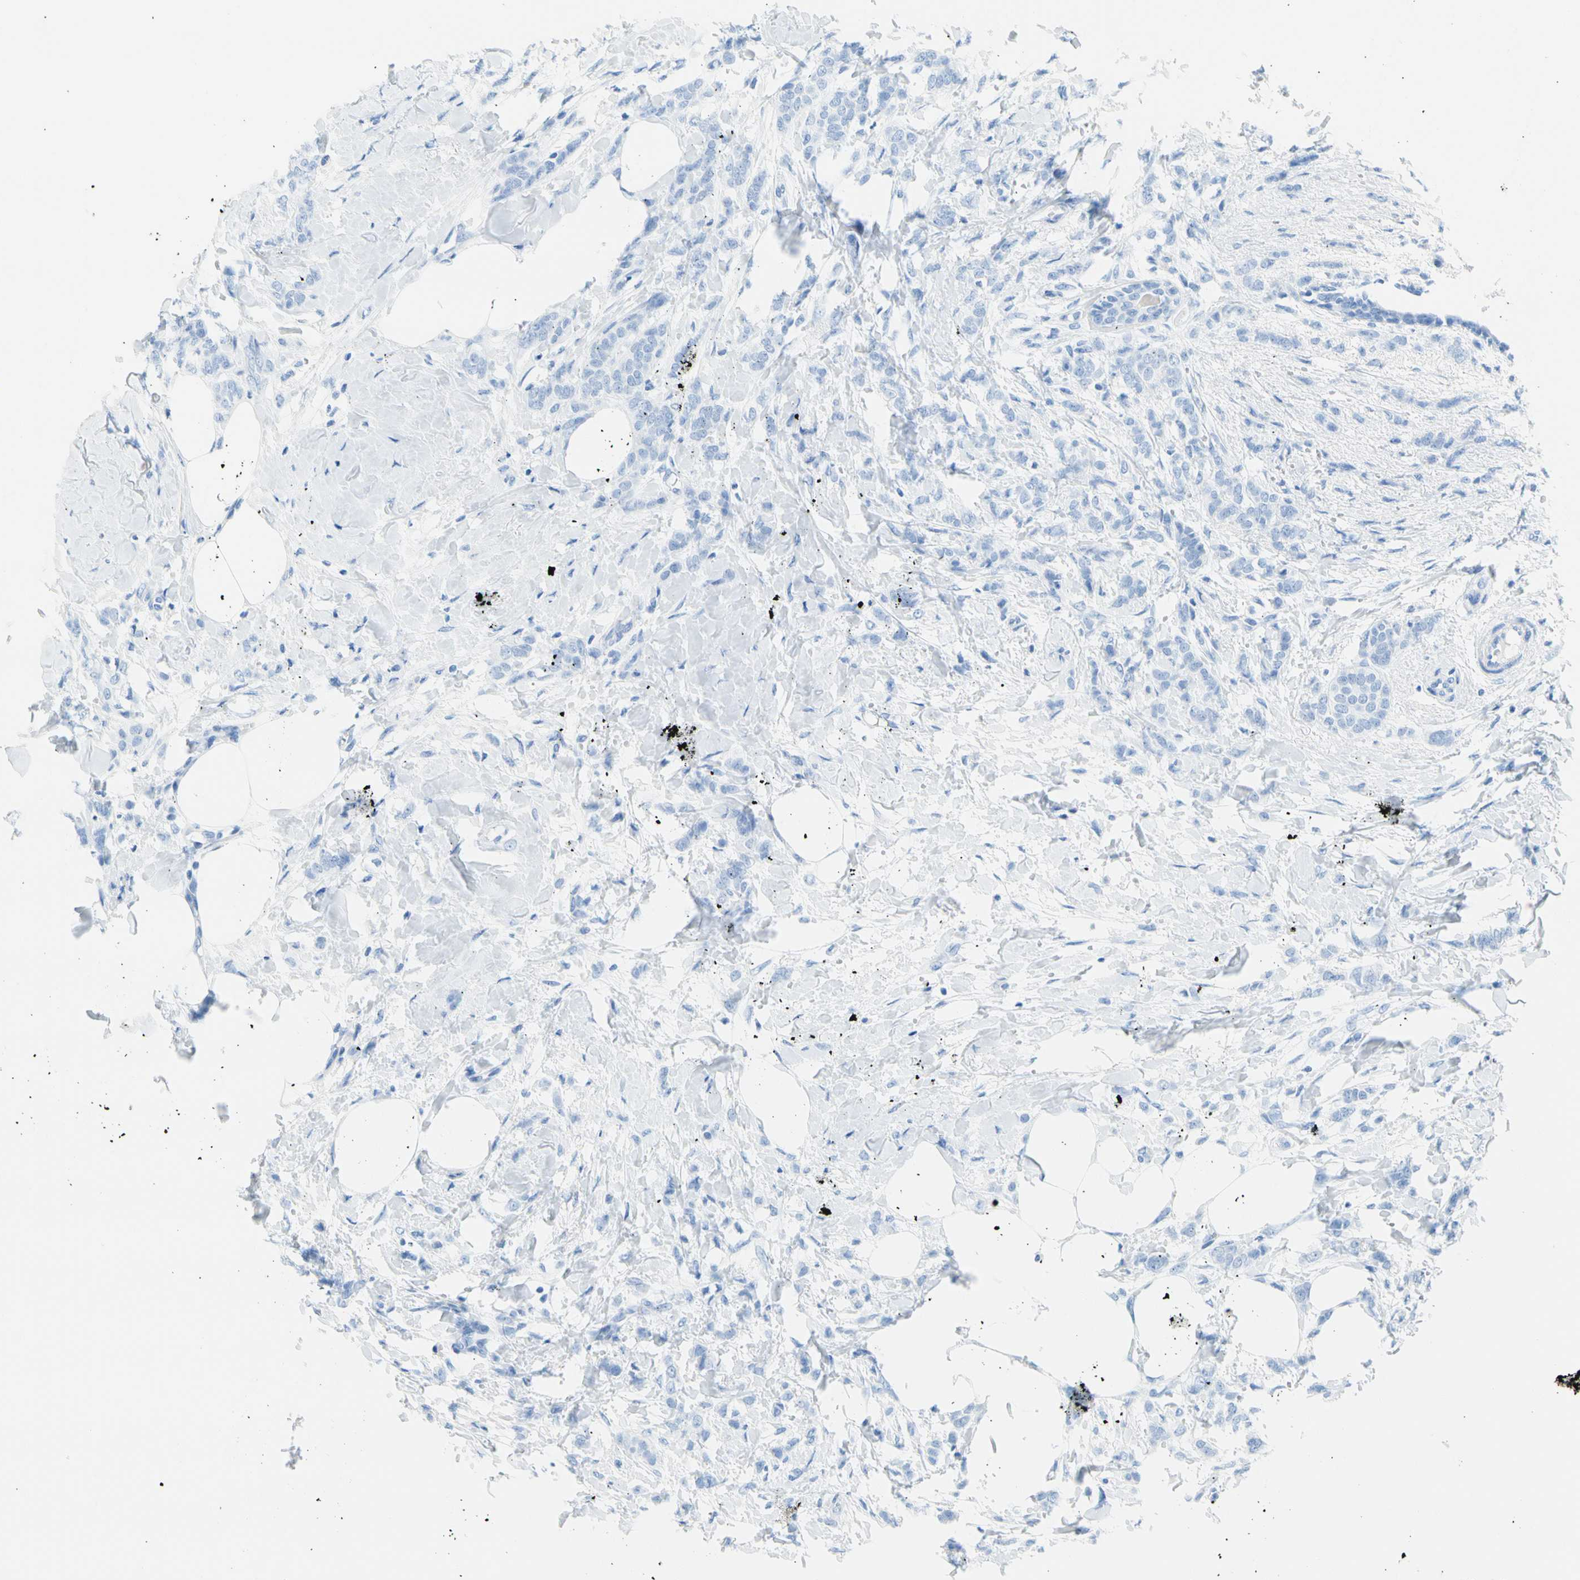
{"staining": {"intensity": "negative", "quantity": "none", "location": "none"}, "tissue": "breast cancer", "cell_type": "Tumor cells", "image_type": "cancer", "snomed": [{"axis": "morphology", "description": "Lobular carcinoma, in situ"}, {"axis": "morphology", "description": "Lobular carcinoma"}, {"axis": "topography", "description": "Breast"}], "caption": "Tumor cells are negative for brown protein staining in breast cancer.", "gene": "CEL", "patient": {"sex": "female", "age": 41}}